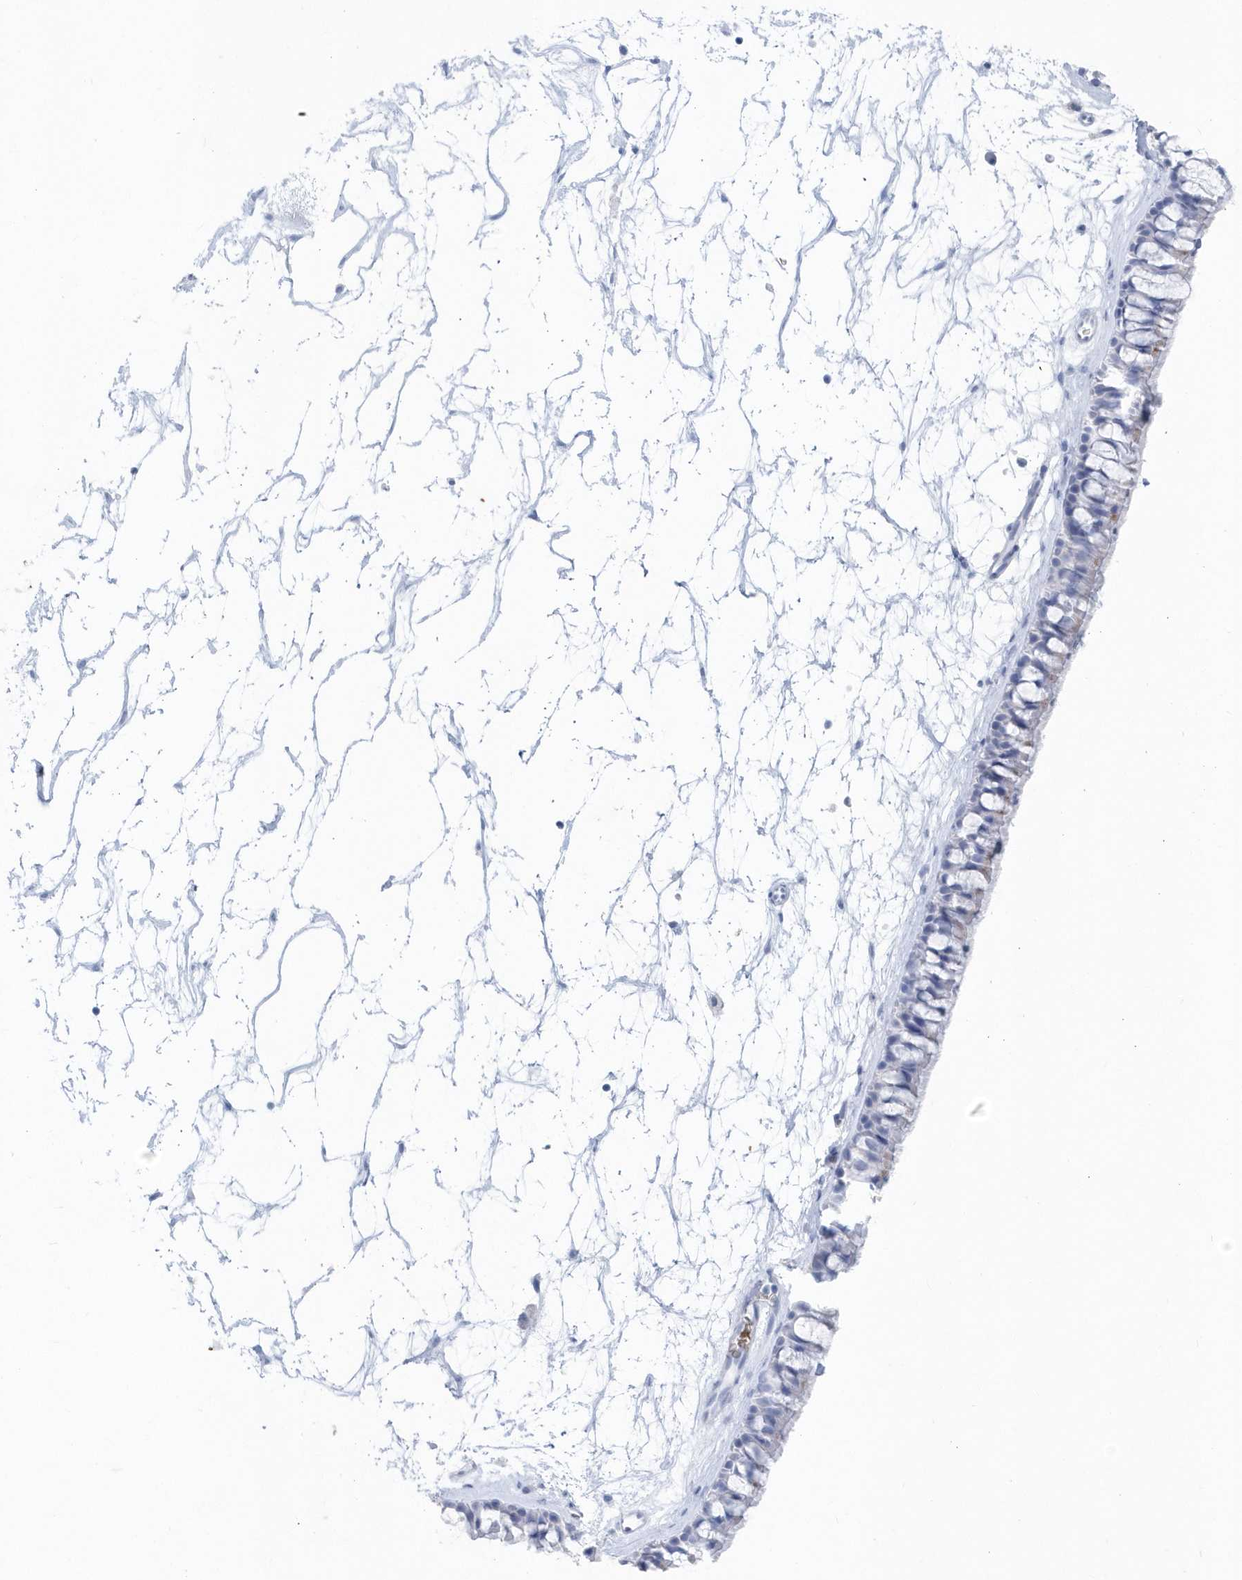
{"staining": {"intensity": "negative", "quantity": "none", "location": "none"}, "tissue": "nasopharynx", "cell_type": "Respiratory epithelial cells", "image_type": "normal", "snomed": [{"axis": "morphology", "description": "Normal tissue, NOS"}, {"axis": "topography", "description": "Nasopharynx"}], "caption": "The histopathology image shows no significant staining in respiratory epithelial cells of nasopharynx. Nuclei are stained in blue.", "gene": "HBA2", "patient": {"sex": "male", "age": 64}}